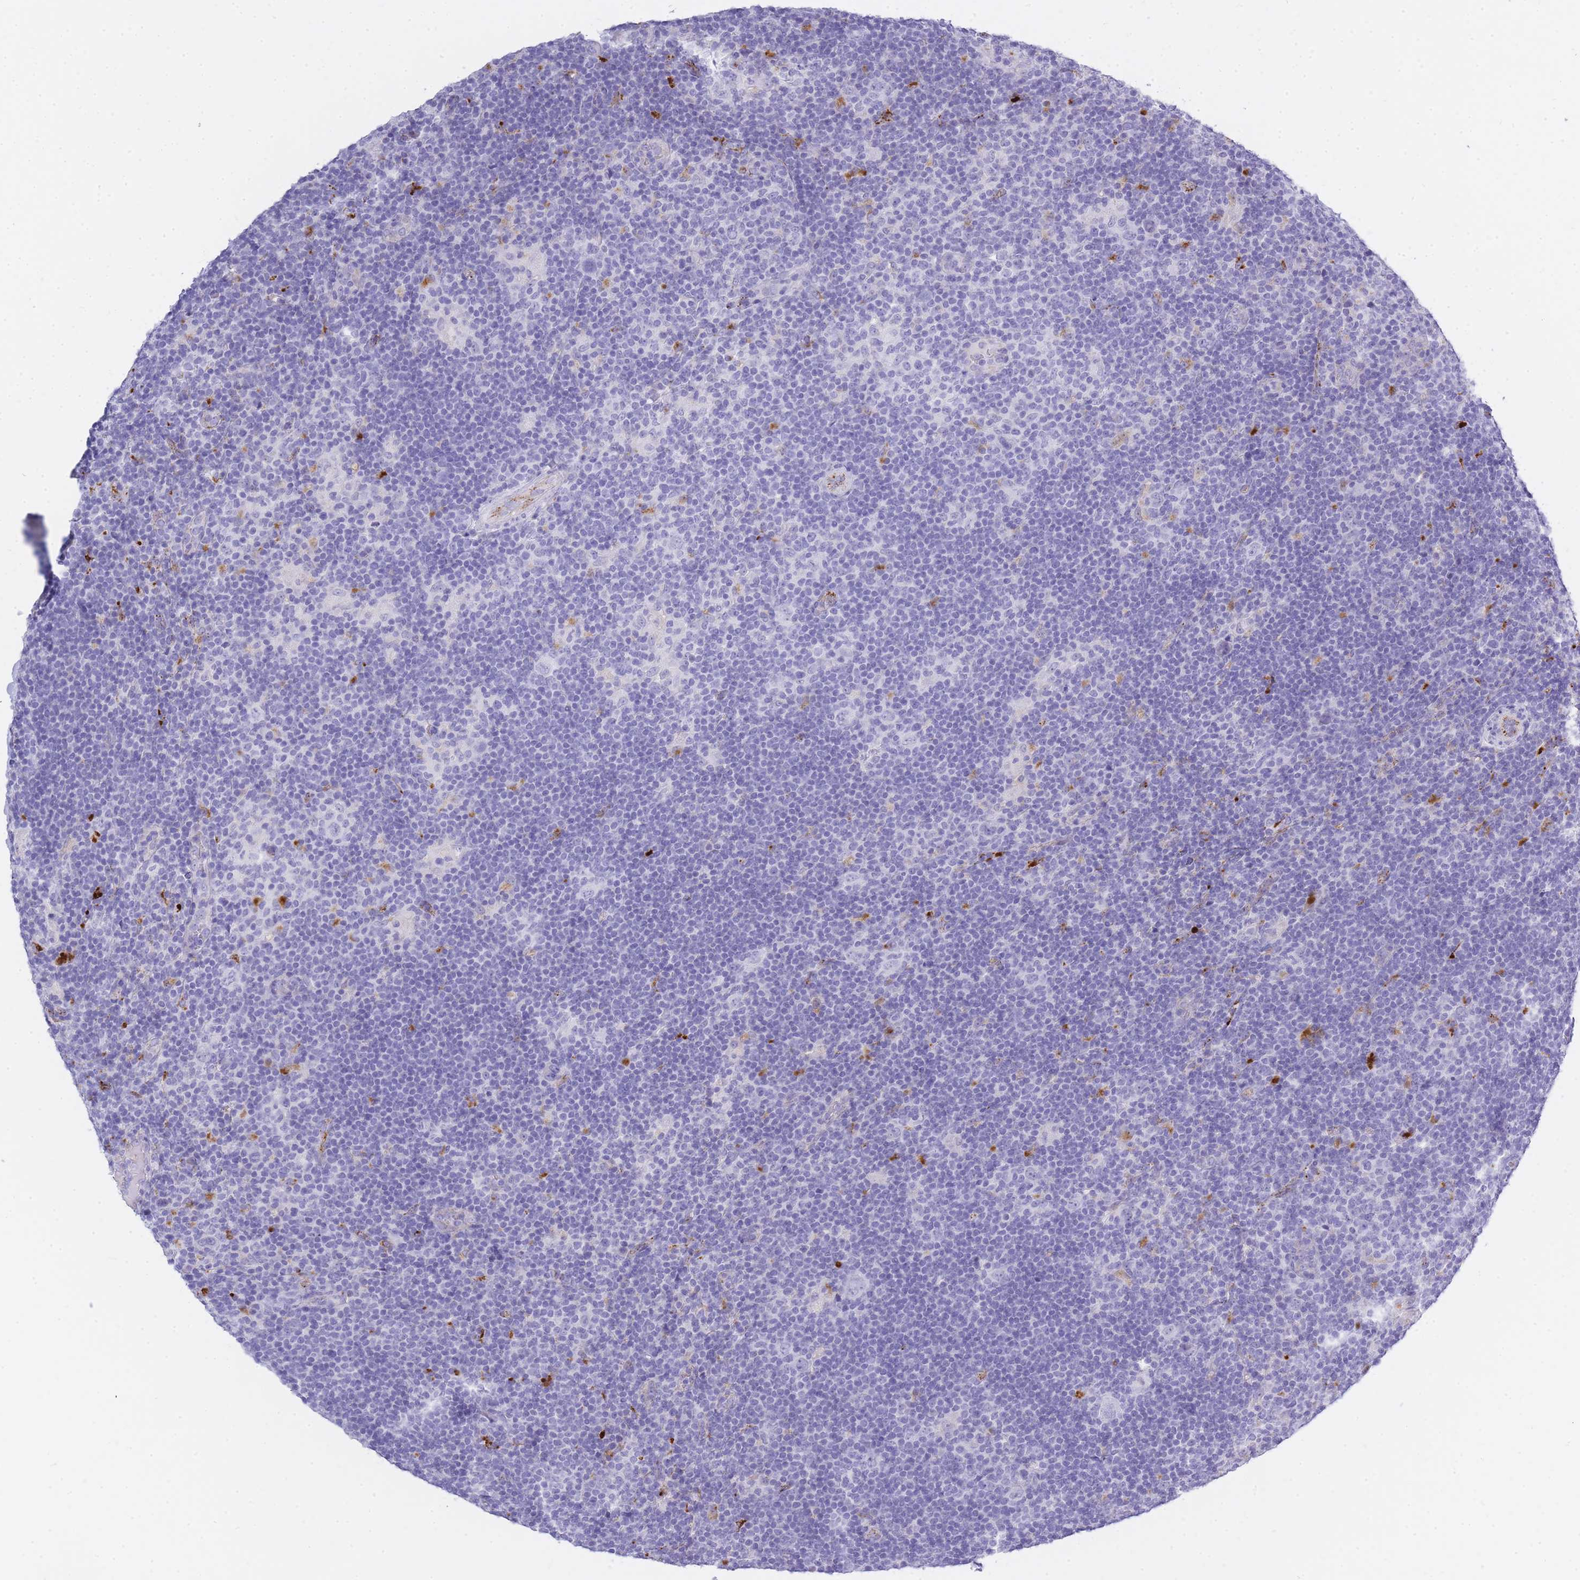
{"staining": {"intensity": "negative", "quantity": "none", "location": "none"}, "tissue": "lymphoma", "cell_type": "Tumor cells", "image_type": "cancer", "snomed": [{"axis": "morphology", "description": "Hodgkin's disease, NOS"}, {"axis": "topography", "description": "Lymph node"}], "caption": "Immunohistochemical staining of human lymphoma reveals no significant expression in tumor cells.", "gene": "RHO", "patient": {"sex": "female", "age": 57}}